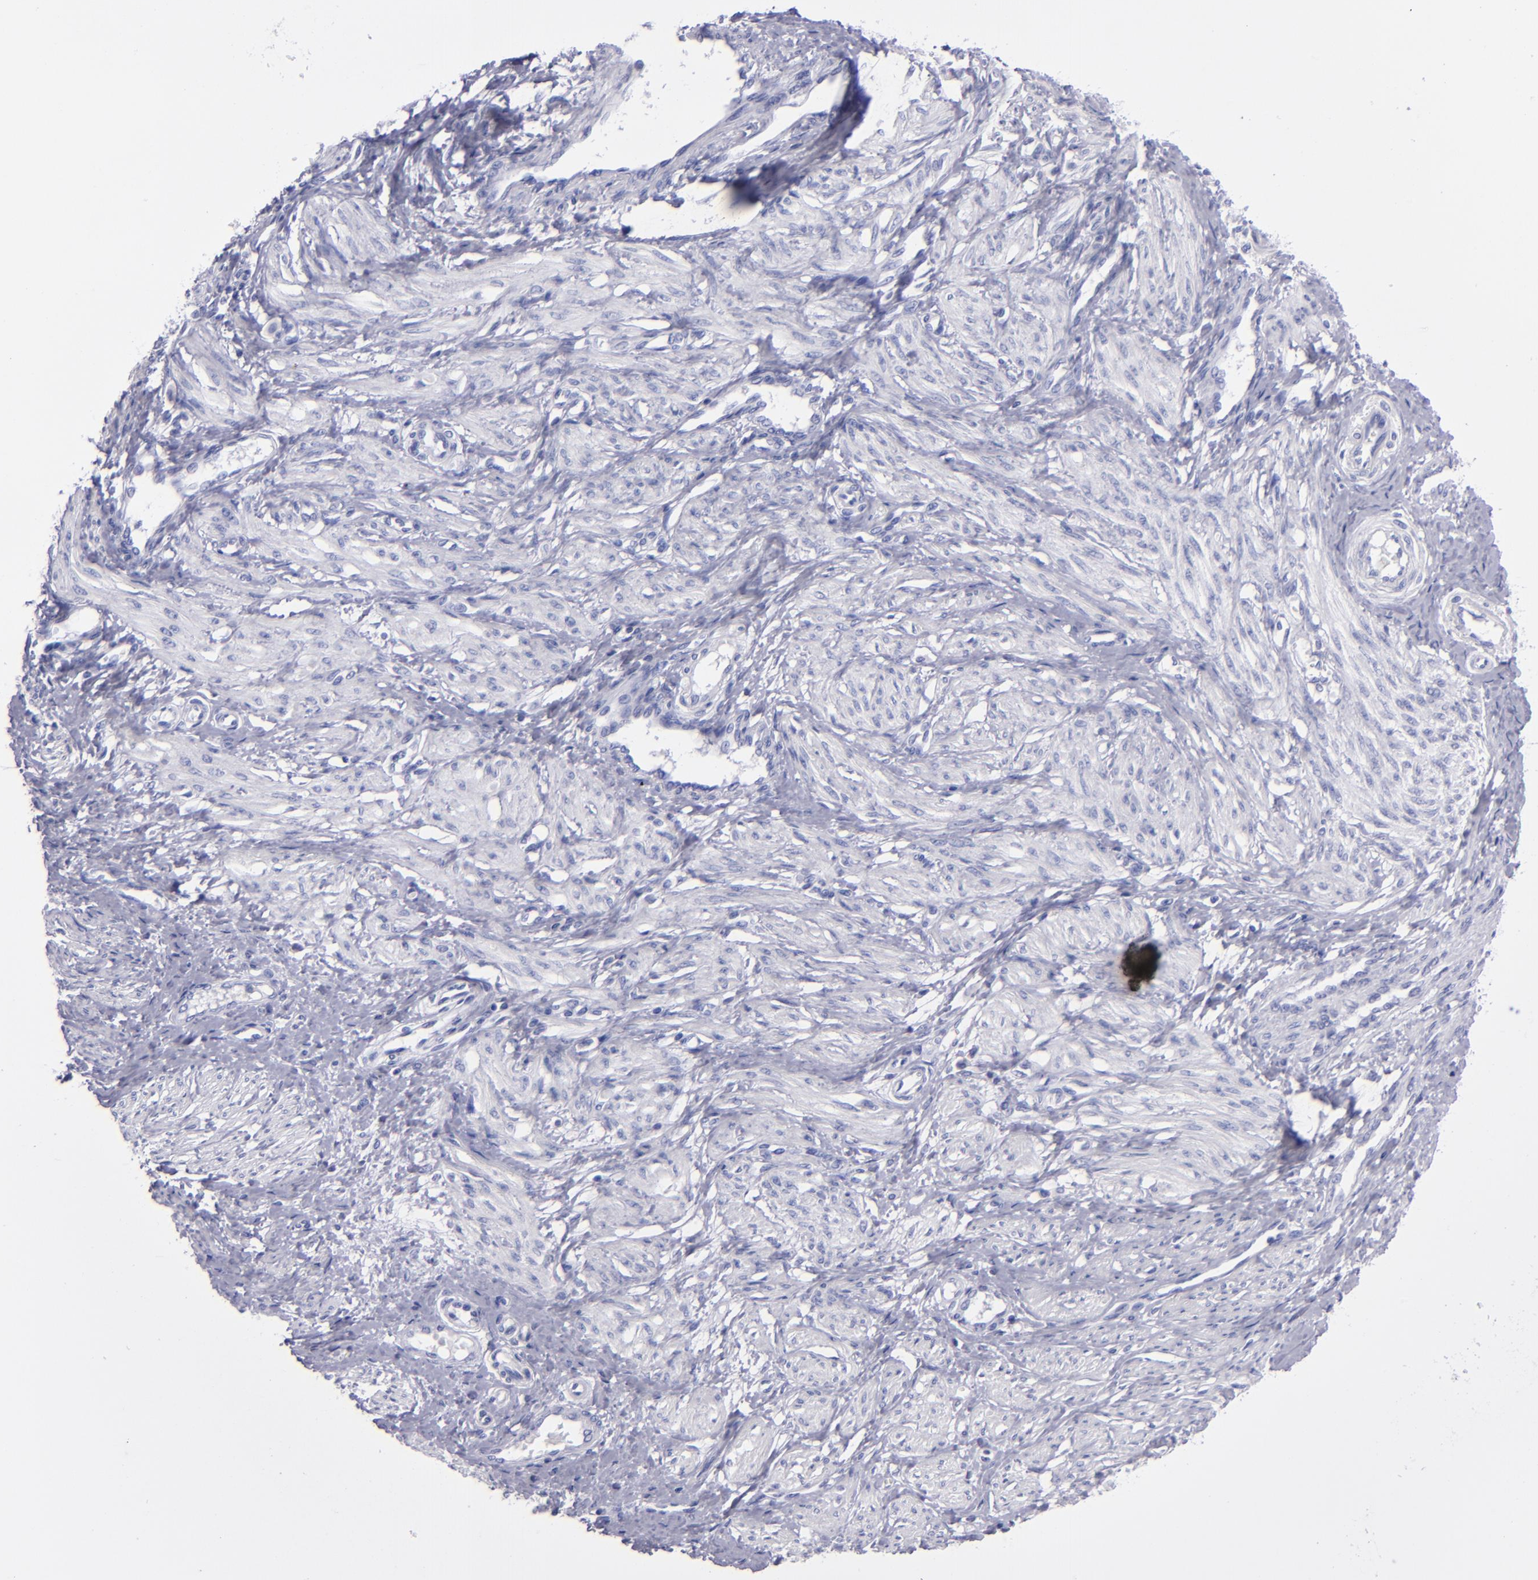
{"staining": {"intensity": "negative", "quantity": "none", "location": "none"}, "tissue": "smooth muscle", "cell_type": "Smooth muscle cells", "image_type": "normal", "snomed": [{"axis": "morphology", "description": "Normal tissue, NOS"}, {"axis": "topography", "description": "Smooth muscle"}, {"axis": "topography", "description": "Uterus"}], "caption": "High power microscopy photomicrograph of an immunohistochemistry micrograph of normal smooth muscle, revealing no significant positivity in smooth muscle cells.", "gene": "CD37", "patient": {"sex": "female", "age": 39}}